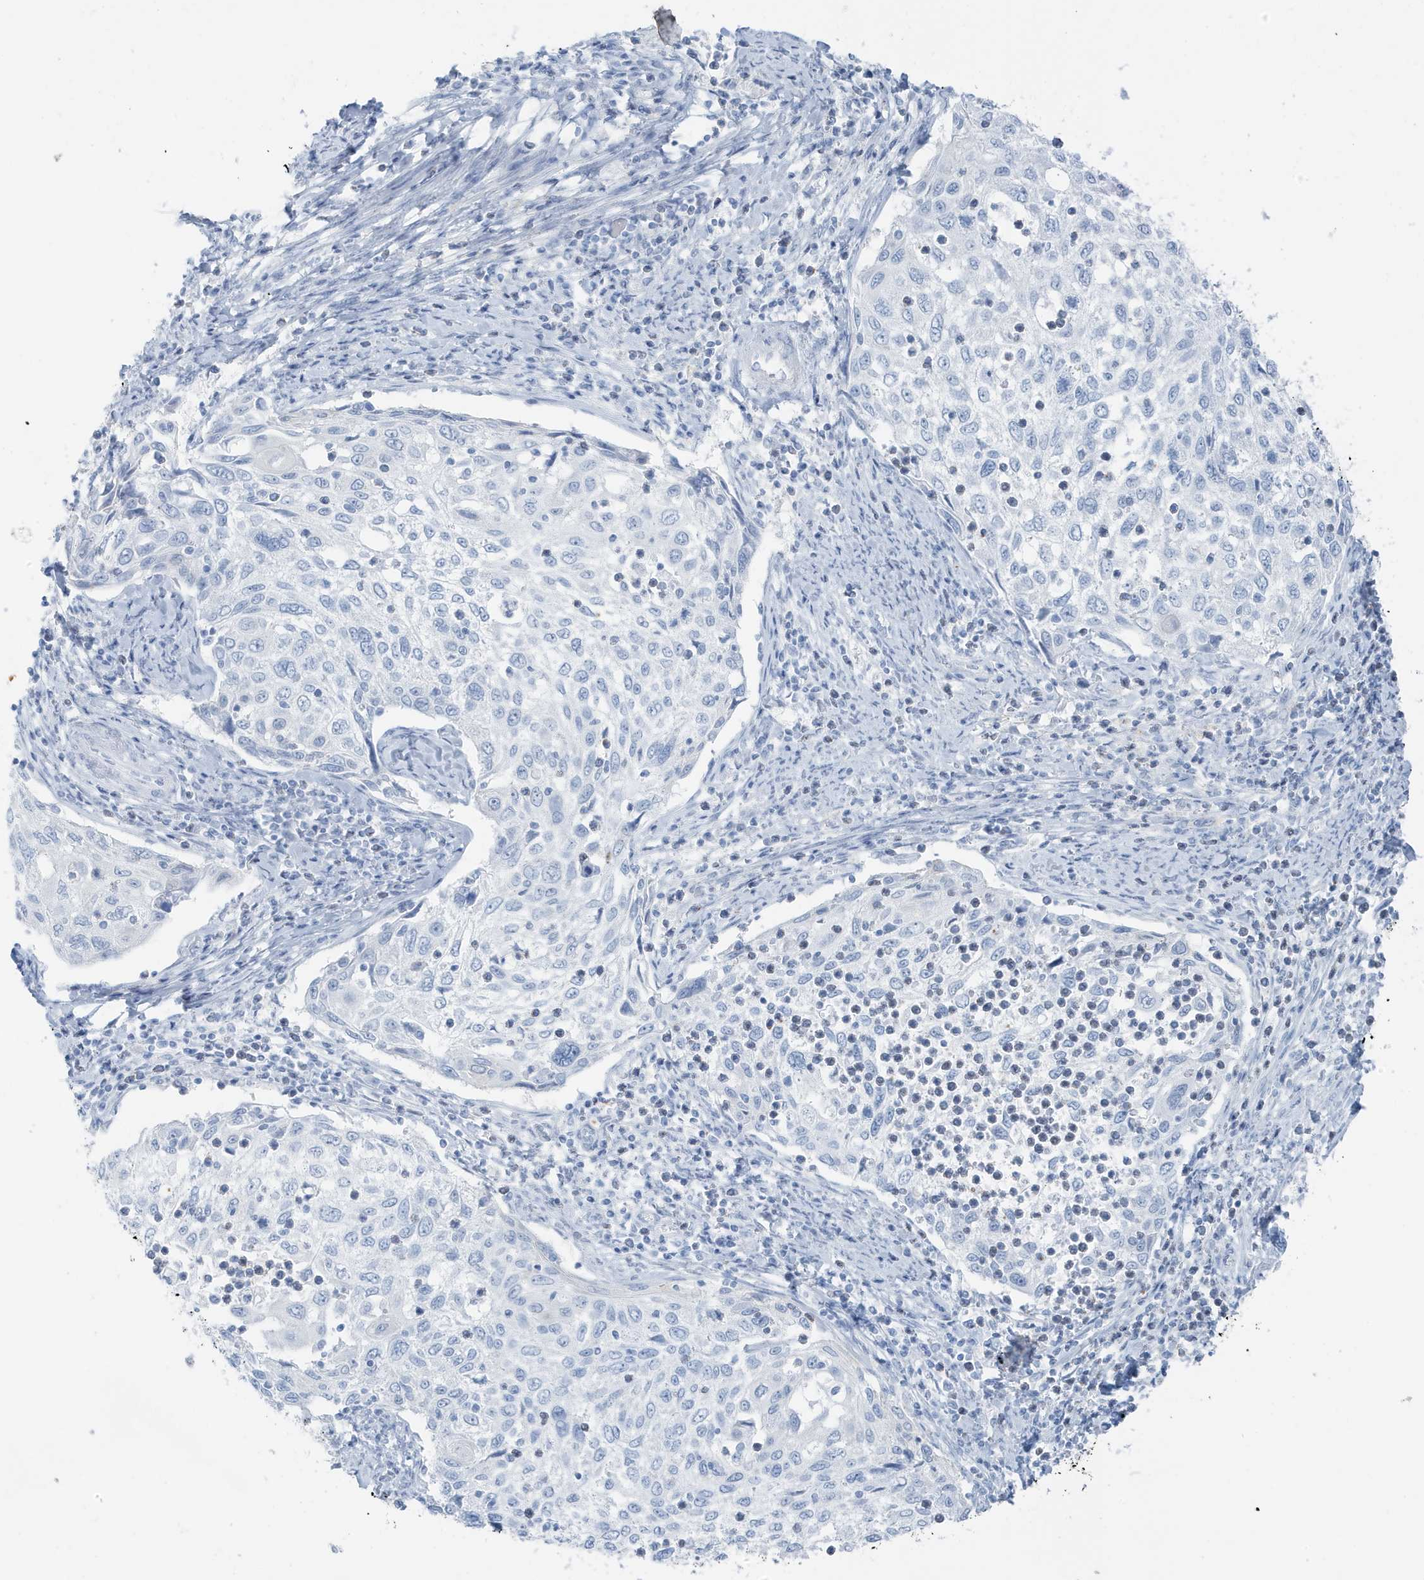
{"staining": {"intensity": "negative", "quantity": "none", "location": "none"}, "tissue": "cervical cancer", "cell_type": "Tumor cells", "image_type": "cancer", "snomed": [{"axis": "morphology", "description": "Squamous cell carcinoma, NOS"}, {"axis": "topography", "description": "Cervix"}], "caption": "Histopathology image shows no protein positivity in tumor cells of cervical cancer tissue.", "gene": "ZFP64", "patient": {"sex": "female", "age": 70}}